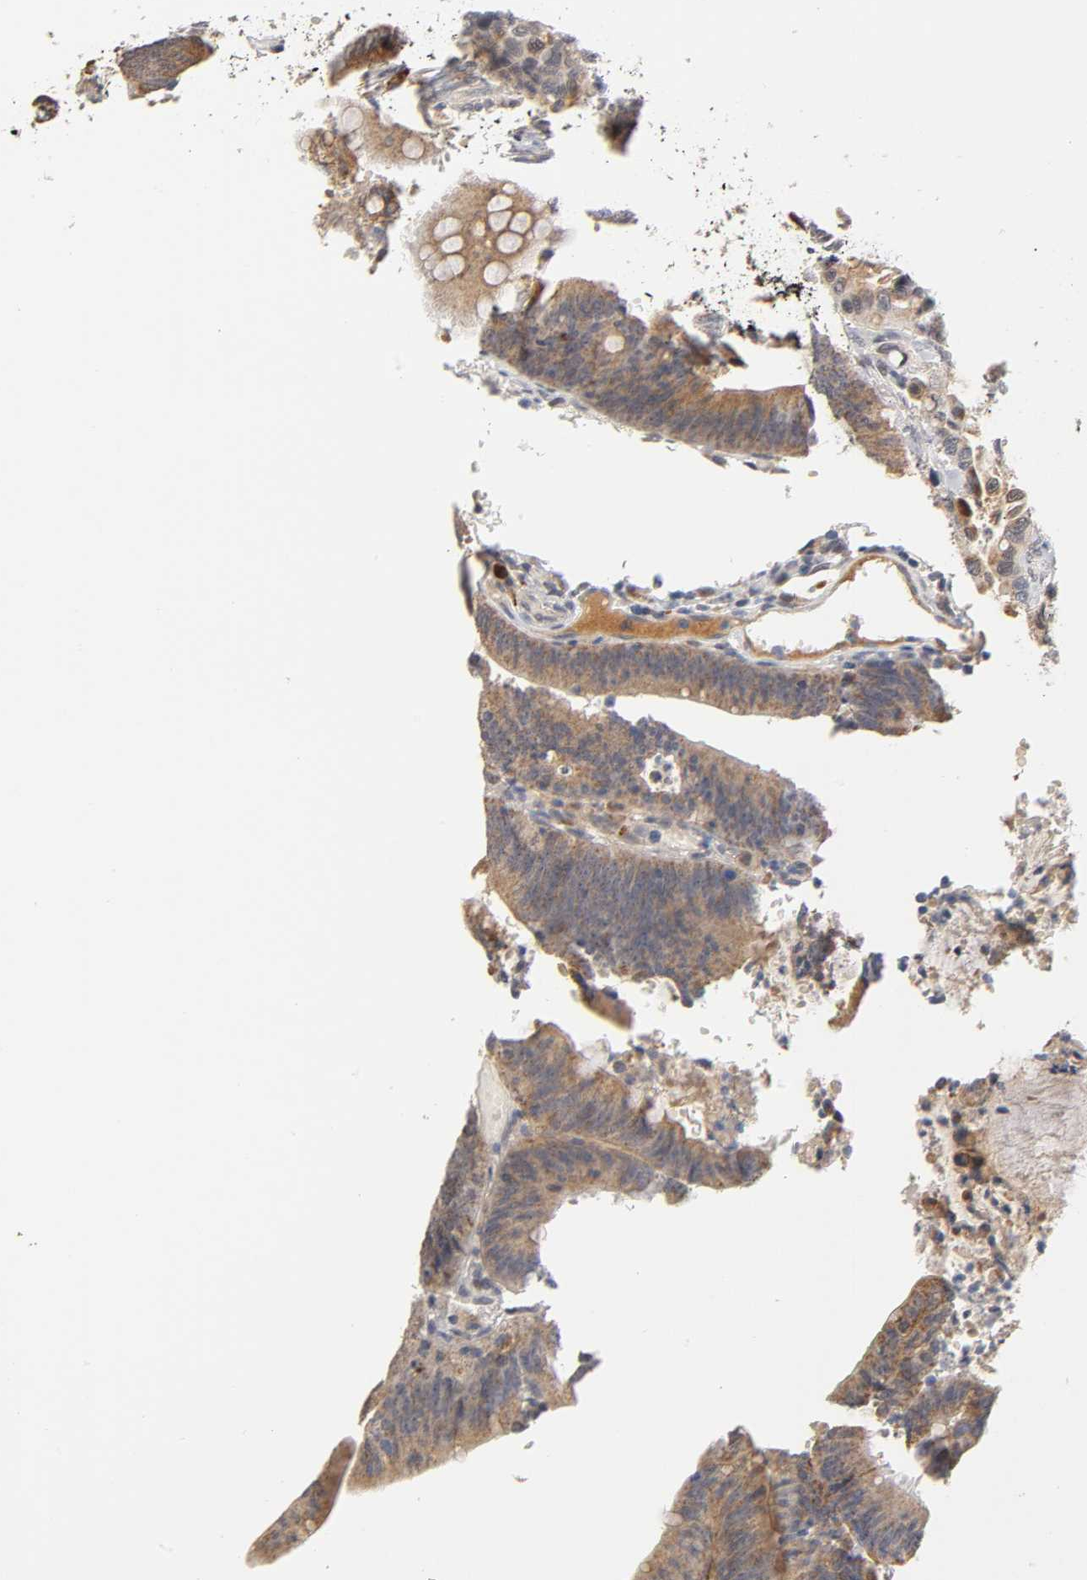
{"staining": {"intensity": "moderate", "quantity": ">75%", "location": "cytoplasmic/membranous"}, "tissue": "colorectal cancer", "cell_type": "Tumor cells", "image_type": "cancer", "snomed": [{"axis": "morphology", "description": "Adenocarcinoma, NOS"}, {"axis": "topography", "description": "Rectum"}], "caption": "Immunohistochemical staining of colorectal cancer (adenocarcinoma) reveals medium levels of moderate cytoplasmic/membranous expression in approximately >75% of tumor cells.", "gene": "GSTZ1", "patient": {"sex": "female", "age": 66}}